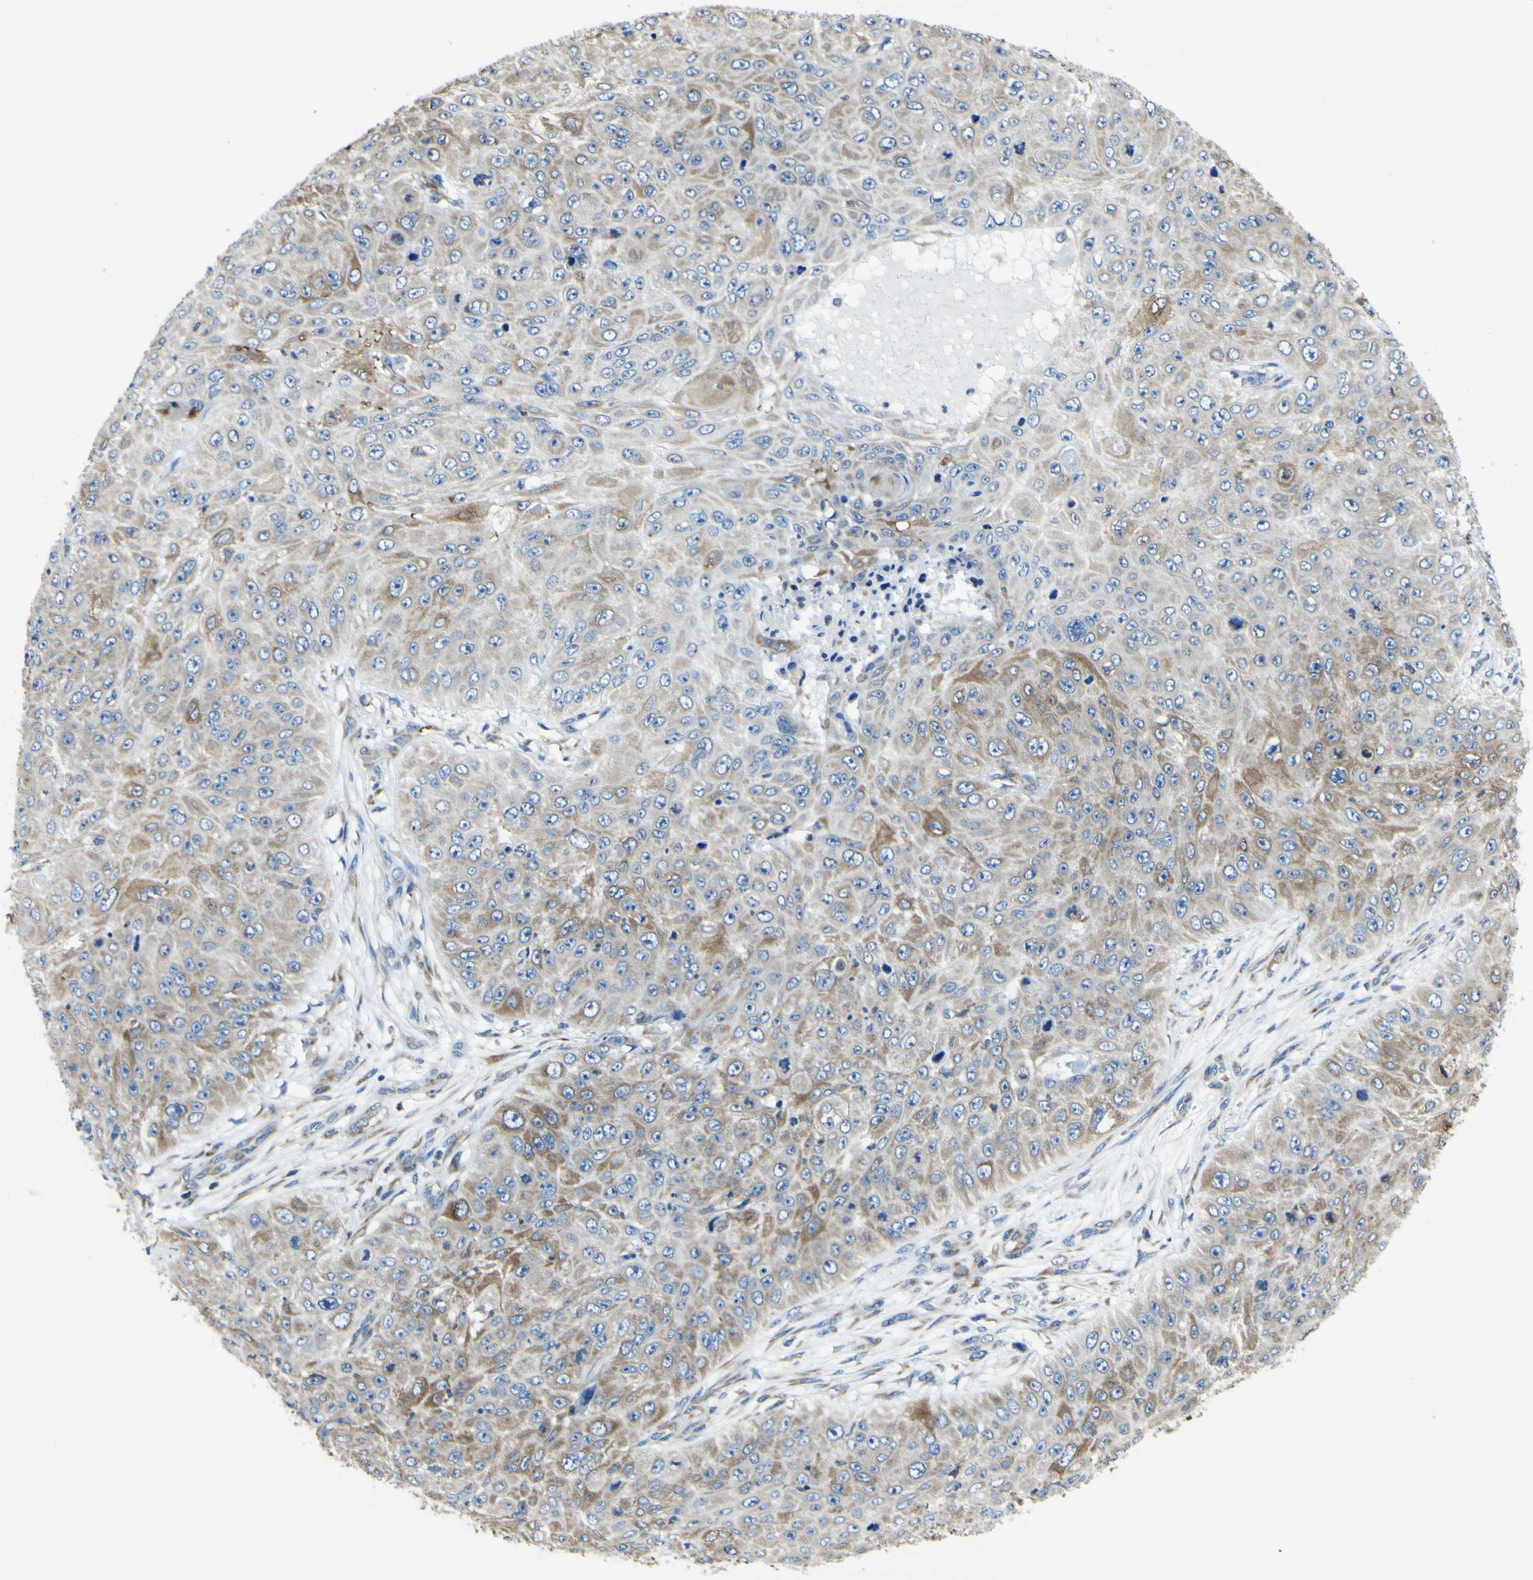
{"staining": {"intensity": "moderate", "quantity": "25%-75%", "location": "cytoplasmic/membranous"}, "tissue": "skin cancer", "cell_type": "Tumor cells", "image_type": "cancer", "snomed": [{"axis": "morphology", "description": "Squamous cell carcinoma, NOS"}, {"axis": "topography", "description": "Skin"}], "caption": "Protein expression analysis of skin cancer (squamous cell carcinoma) shows moderate cytoplasmic/membranous staining in approximately 25%-75% of tumor cells.", "gene": "STIM1", "patient": {"sex": "female", "age": 80}}